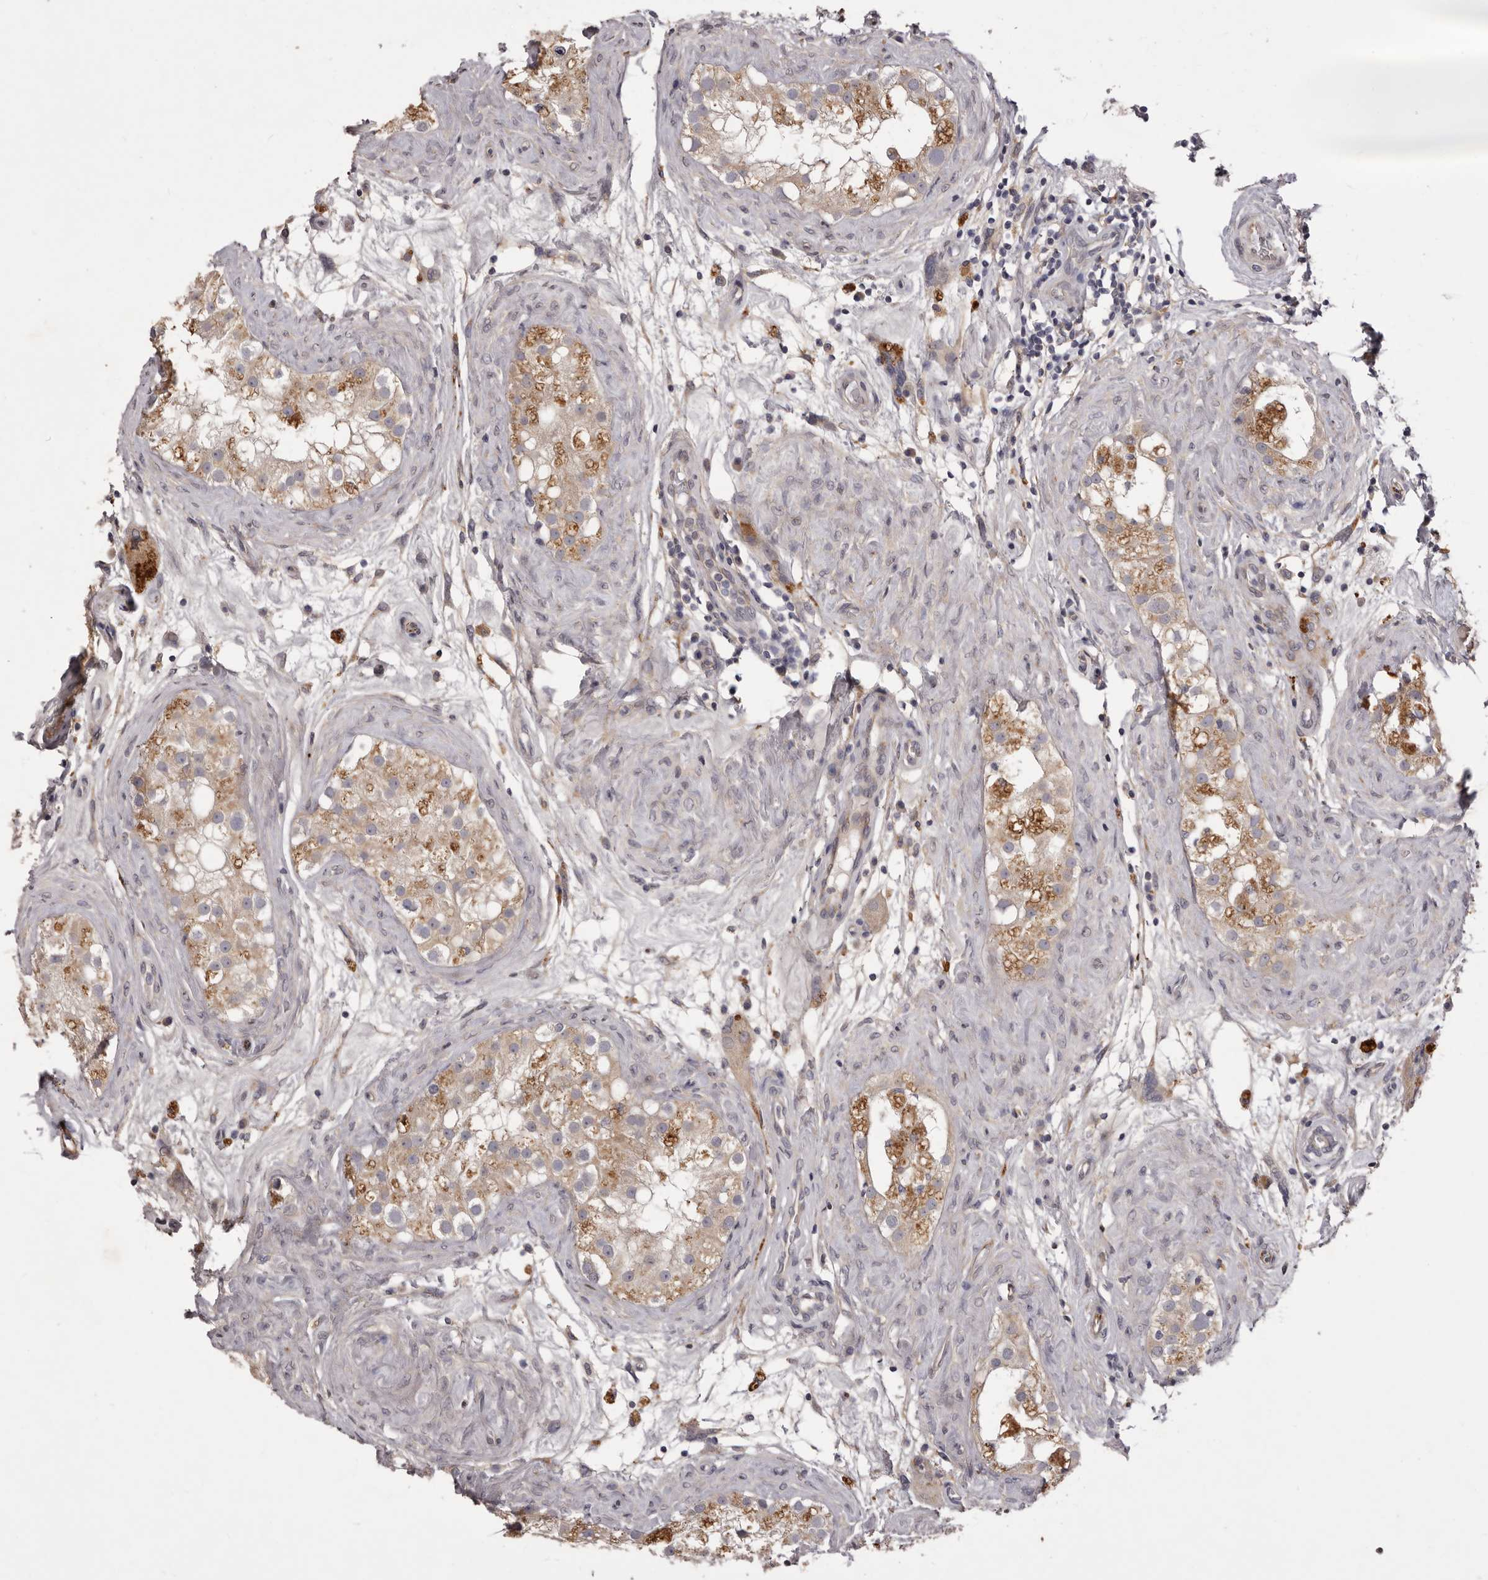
{"staining": {"intensity": "strong", "quantity": "25%-75%", "location": "cytoplasmic/membranous"}, "tissue": "testis", "cell_type": "Cells in seminiferous ducts", "image_type": "normal", "snomed": [{"axis": "morphology", "description": "Normal tissue, NOS"}, {"axis": "topography", "description": "Testis"}], "caption": "Protein positivity by immunohistochemistry displays strong cytoplasmic/membranous positivity in about 25%-75% of cells in seminiferous ducts in benign testis. Nuclei are stained in blue.", "gene": "PNRC1", "patient": {"sex": "male", "age": 84}}